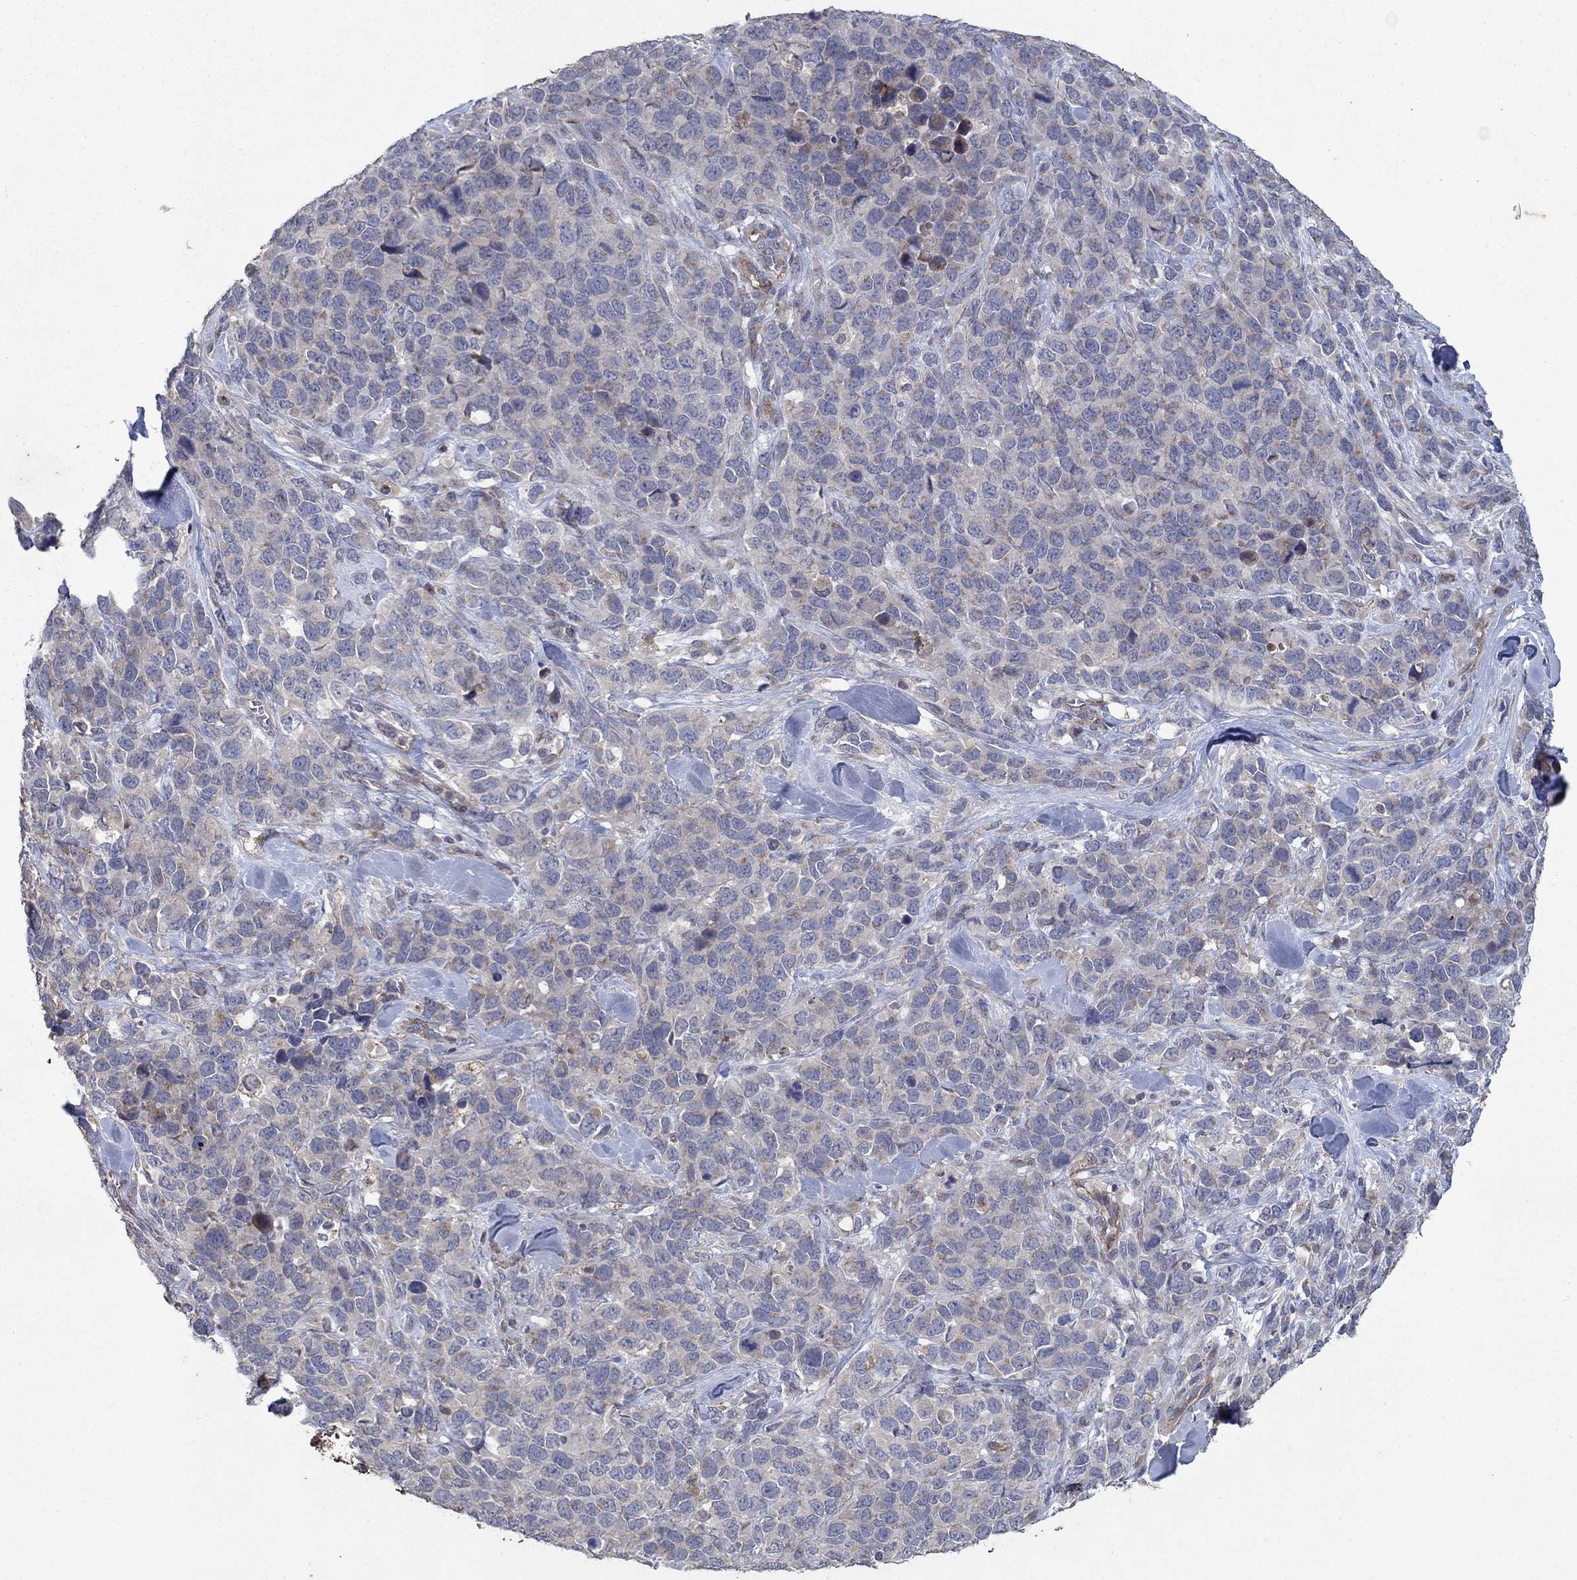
{"staining": {"intensity": "weak", "quantity": "<25%", "location": "cytoplasmic/membranous"}, "tissue": "melanoma", "cell_type": "Tumor cells", "image_type": "cancer", "snomed": [{"axis": "morphology", "description": "Malignant melanoma, Metastatic site"}, {"axis": "topography", "description": "Skin"}], "caption": "High magnification brightfield microscopy of malignant melanoma (metastatic site) stained with DAB (3,3'-diaminobenzidine) (brown) and counterstained with hematoxylin (blue): tumor cells show no significant expression.", "gene": "FRG1", "patient": {"sex": "male", "age": 84}}